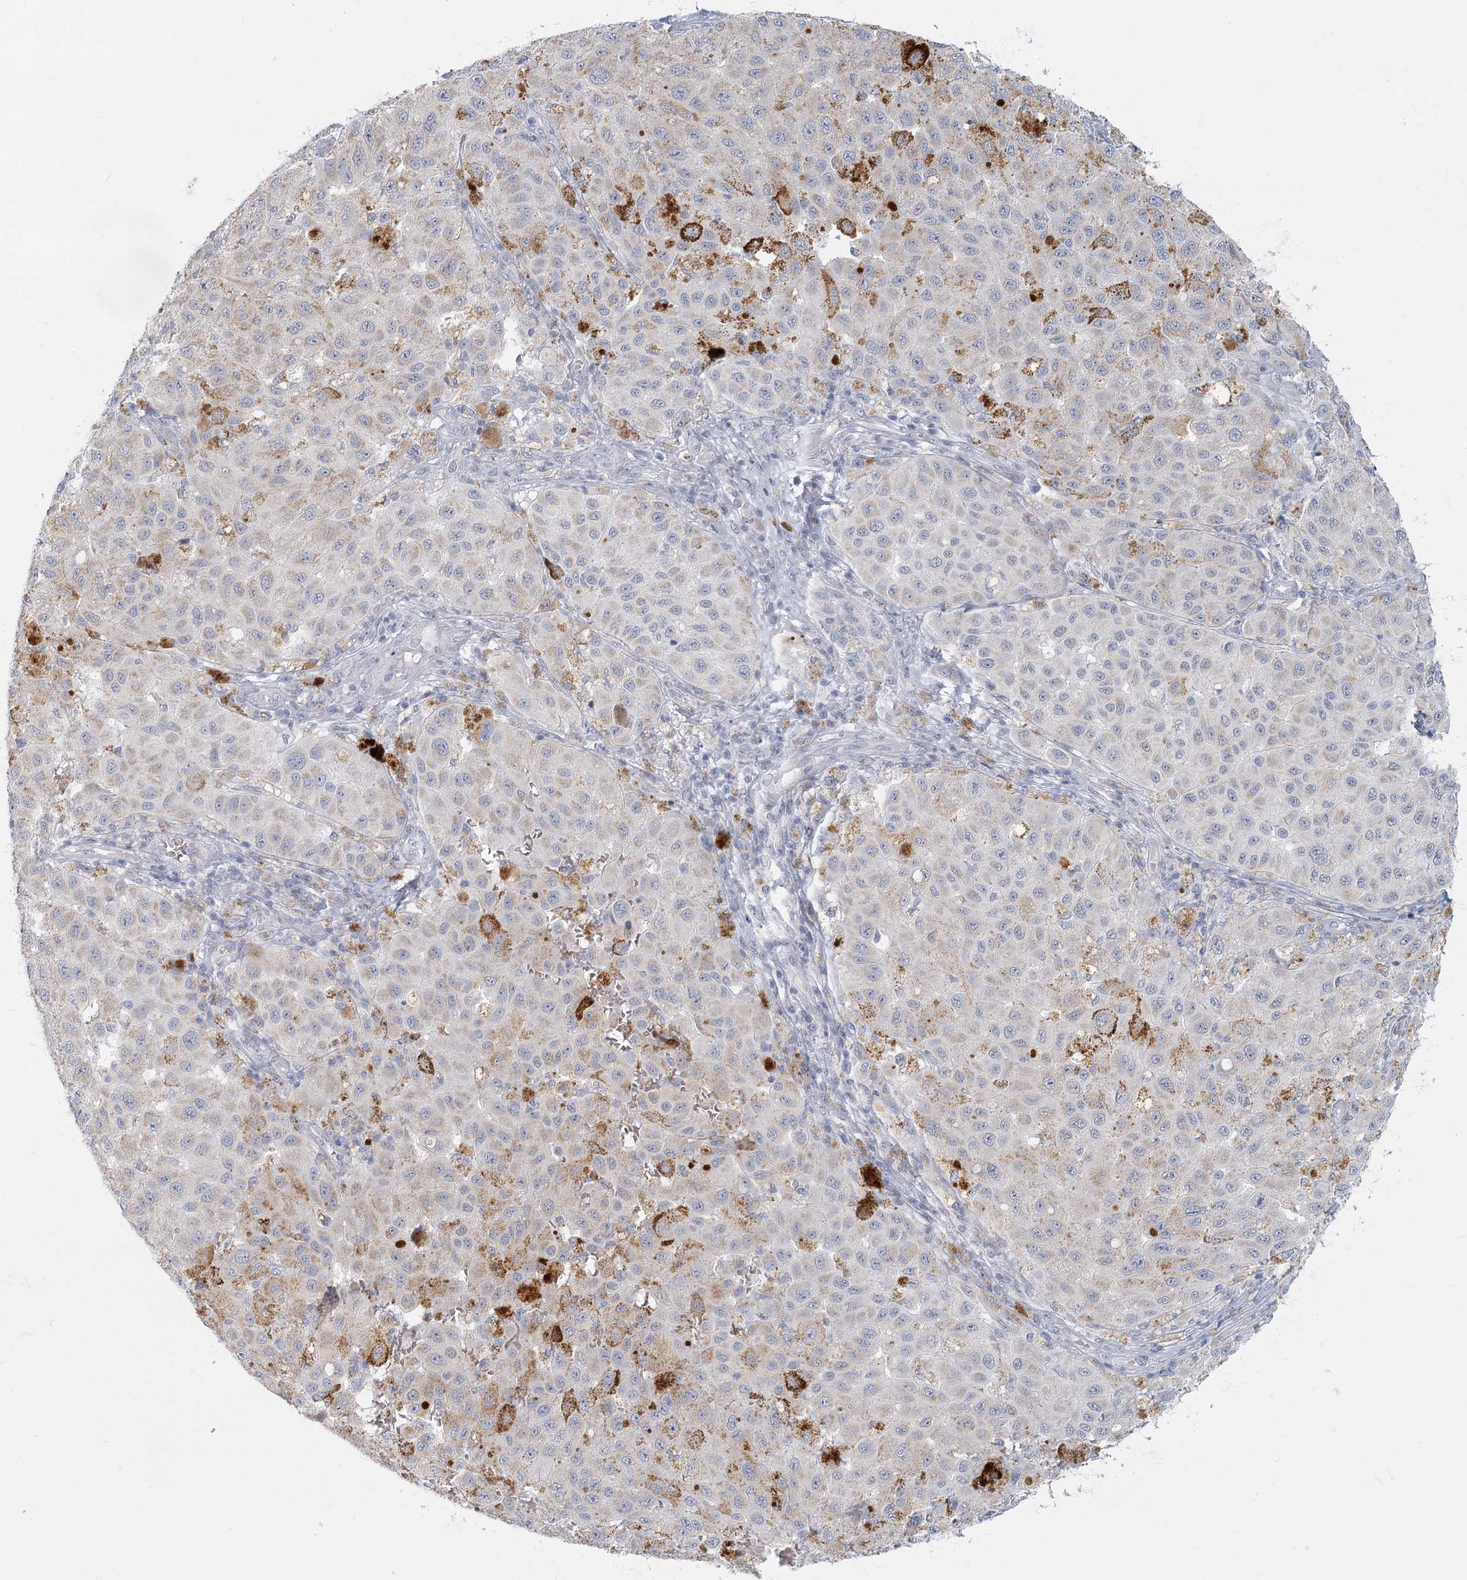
{"staining": {"intensity": "negative", "quantity": "none", "location": "none"}, "tissue": "melanoma", "cell_type": "Tumor cells", "image_type": "cancer", "snomed": [{"axis": "morphology", "description": "Malignant melanoma, NOS"}, {"axis": "topography", "description": "Skin"}], "caption": "This is an immunohistochemistry micrograph of melanoma. There is no positivity in tumor cells.", "gene": "FAM110C", "patient": {"sex": "female", "age": 64}}